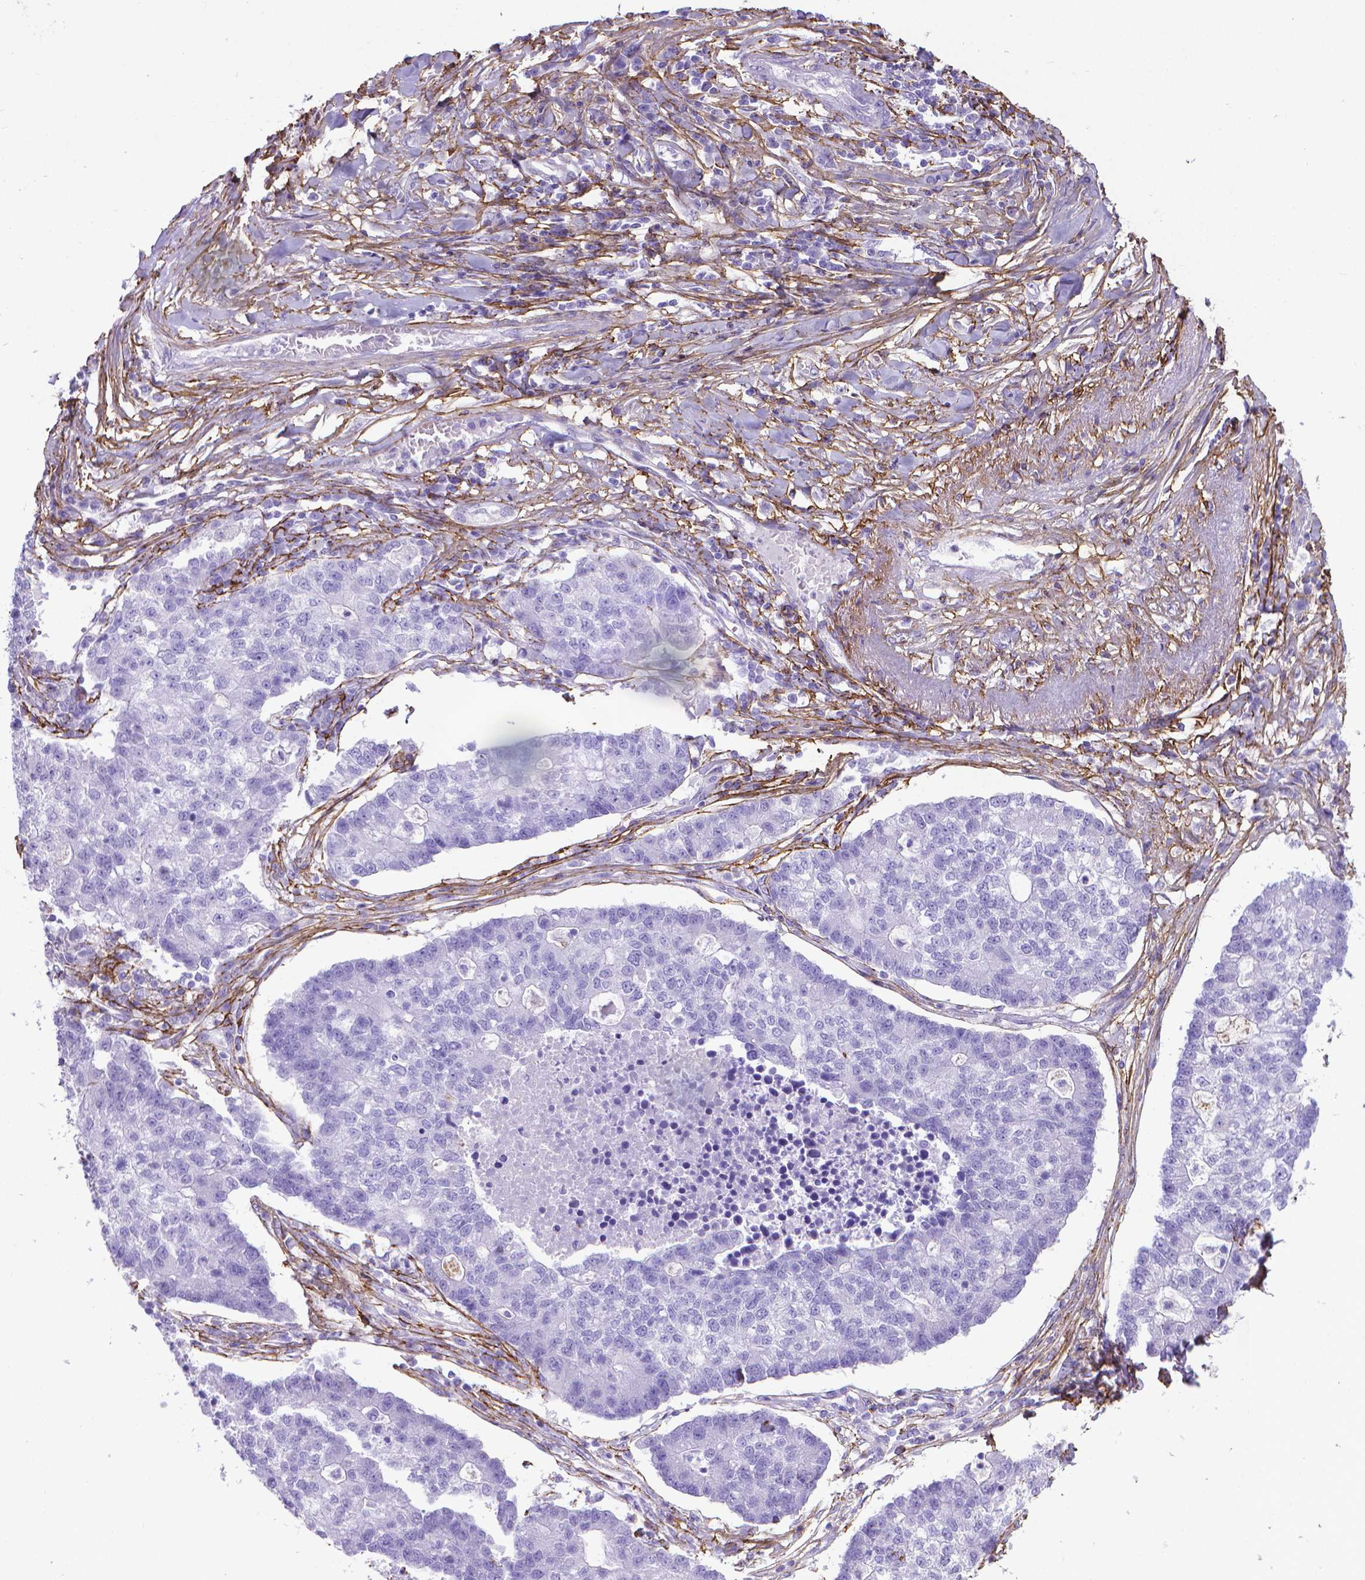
{"staining": {"intensity": "negative", "quantity": "none", "location": "none"}, "tissue": "lung cancer", "cell_type": "Tumor cells", "image_type": "cancer", "snomed": [{"axis": "morphology", "description": "Adenocarcinoma, NOS"}, {"axis": "topography", "description": "Lung"}], "caption": "An immunohistochemistry (IHC) histopathology image of adenocarcinoma (lung) is shown. There is no staining in tumor cells of adenocarcinoma (lung).", "gene": "MFAP2", "patient": {"sex": "male", "age": 57}}